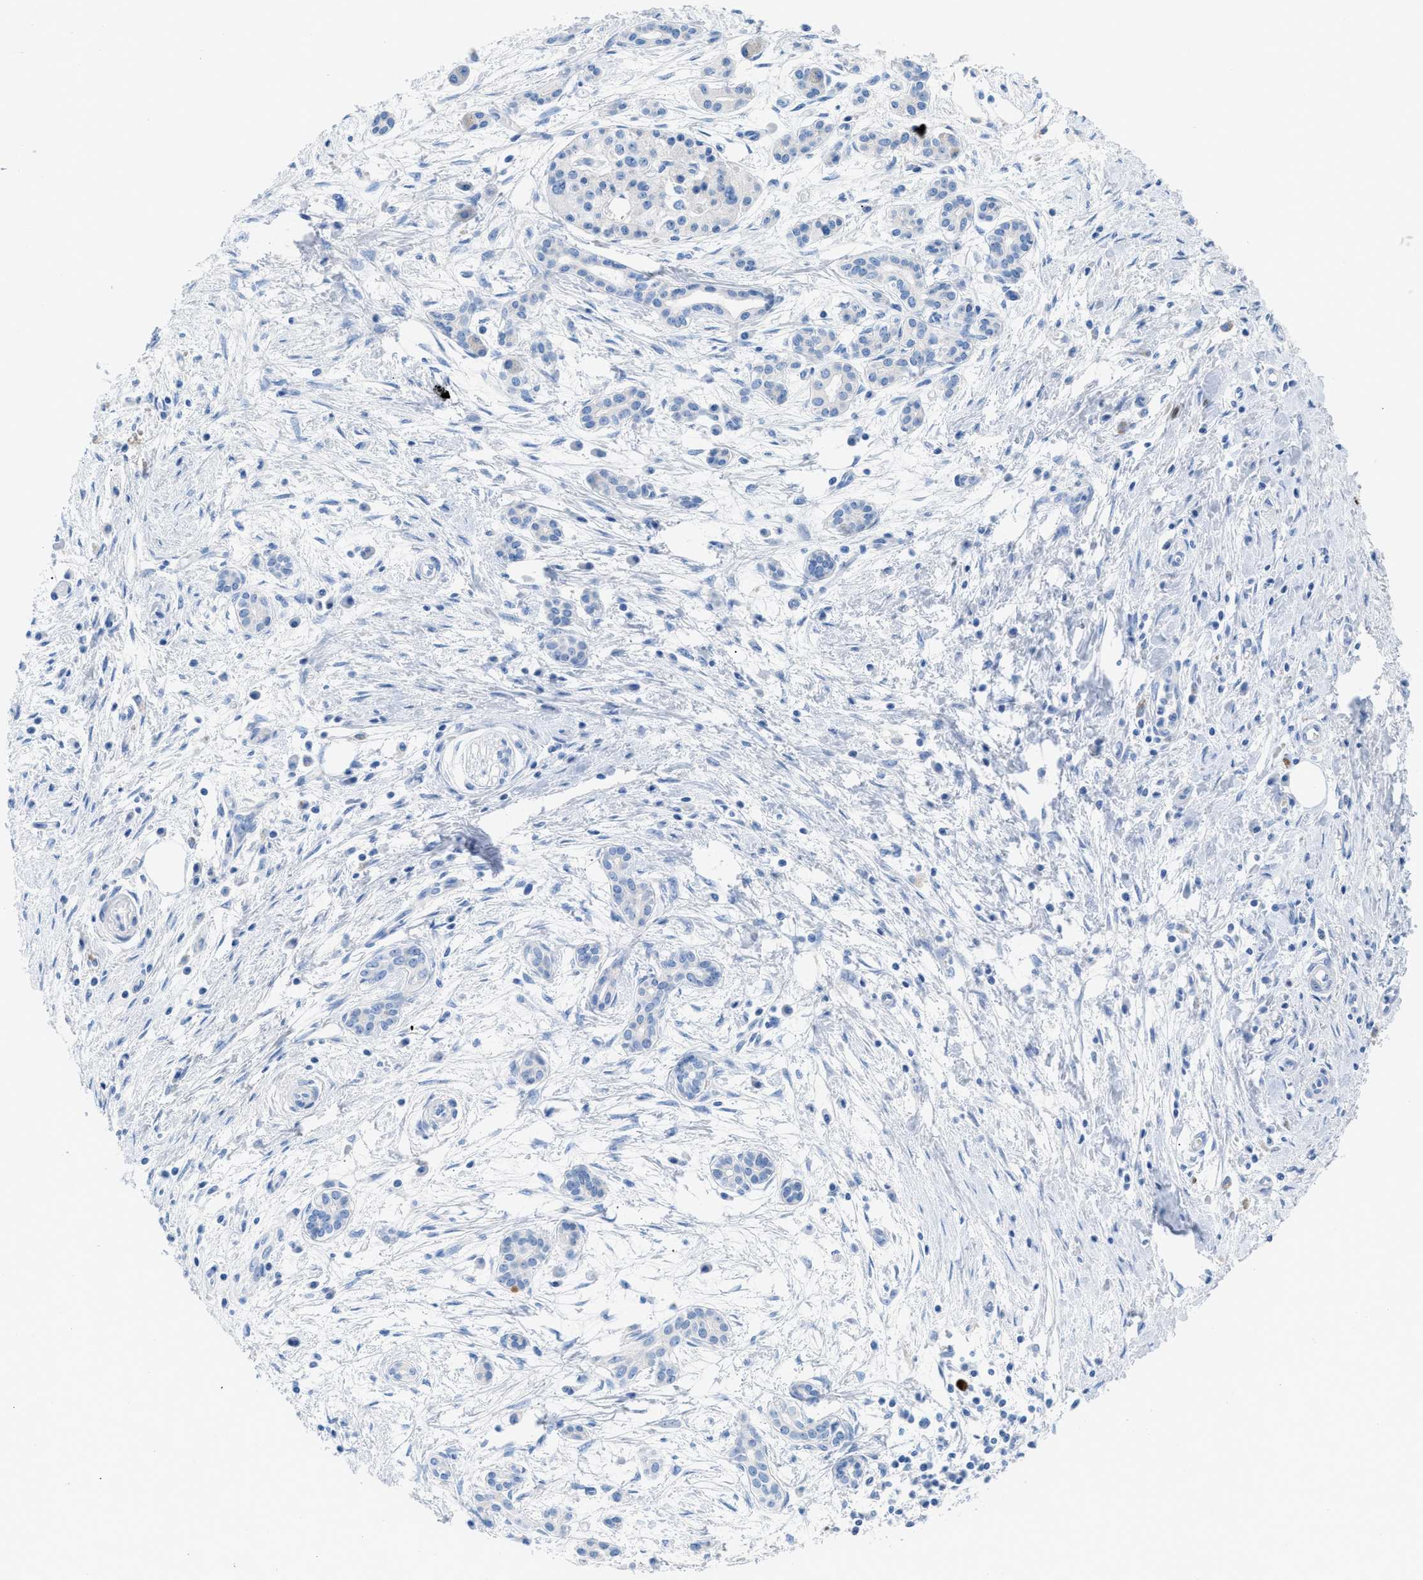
{"staining": {"intensity": "negative", "quantity": "none", "location": "none"}, "tissue": "pancreatic cancer", "cell_type": "Tumor cells", "image_type": "cancer", "snomed": [{"axis": "morphology", "description": "Adenocarcinoma, NOS"}, {"axis": "topography", "description": "Pancreas"}], "caption": "A photomicrograph of human pancreatic cancer is negative for staining in tumor cells. The staining is performed using DAB brown chromogen with nuclei counter-stained in using hematoxylin.", "gene": "TCL1A", "patient": {"sex": "female", "age": 70}}